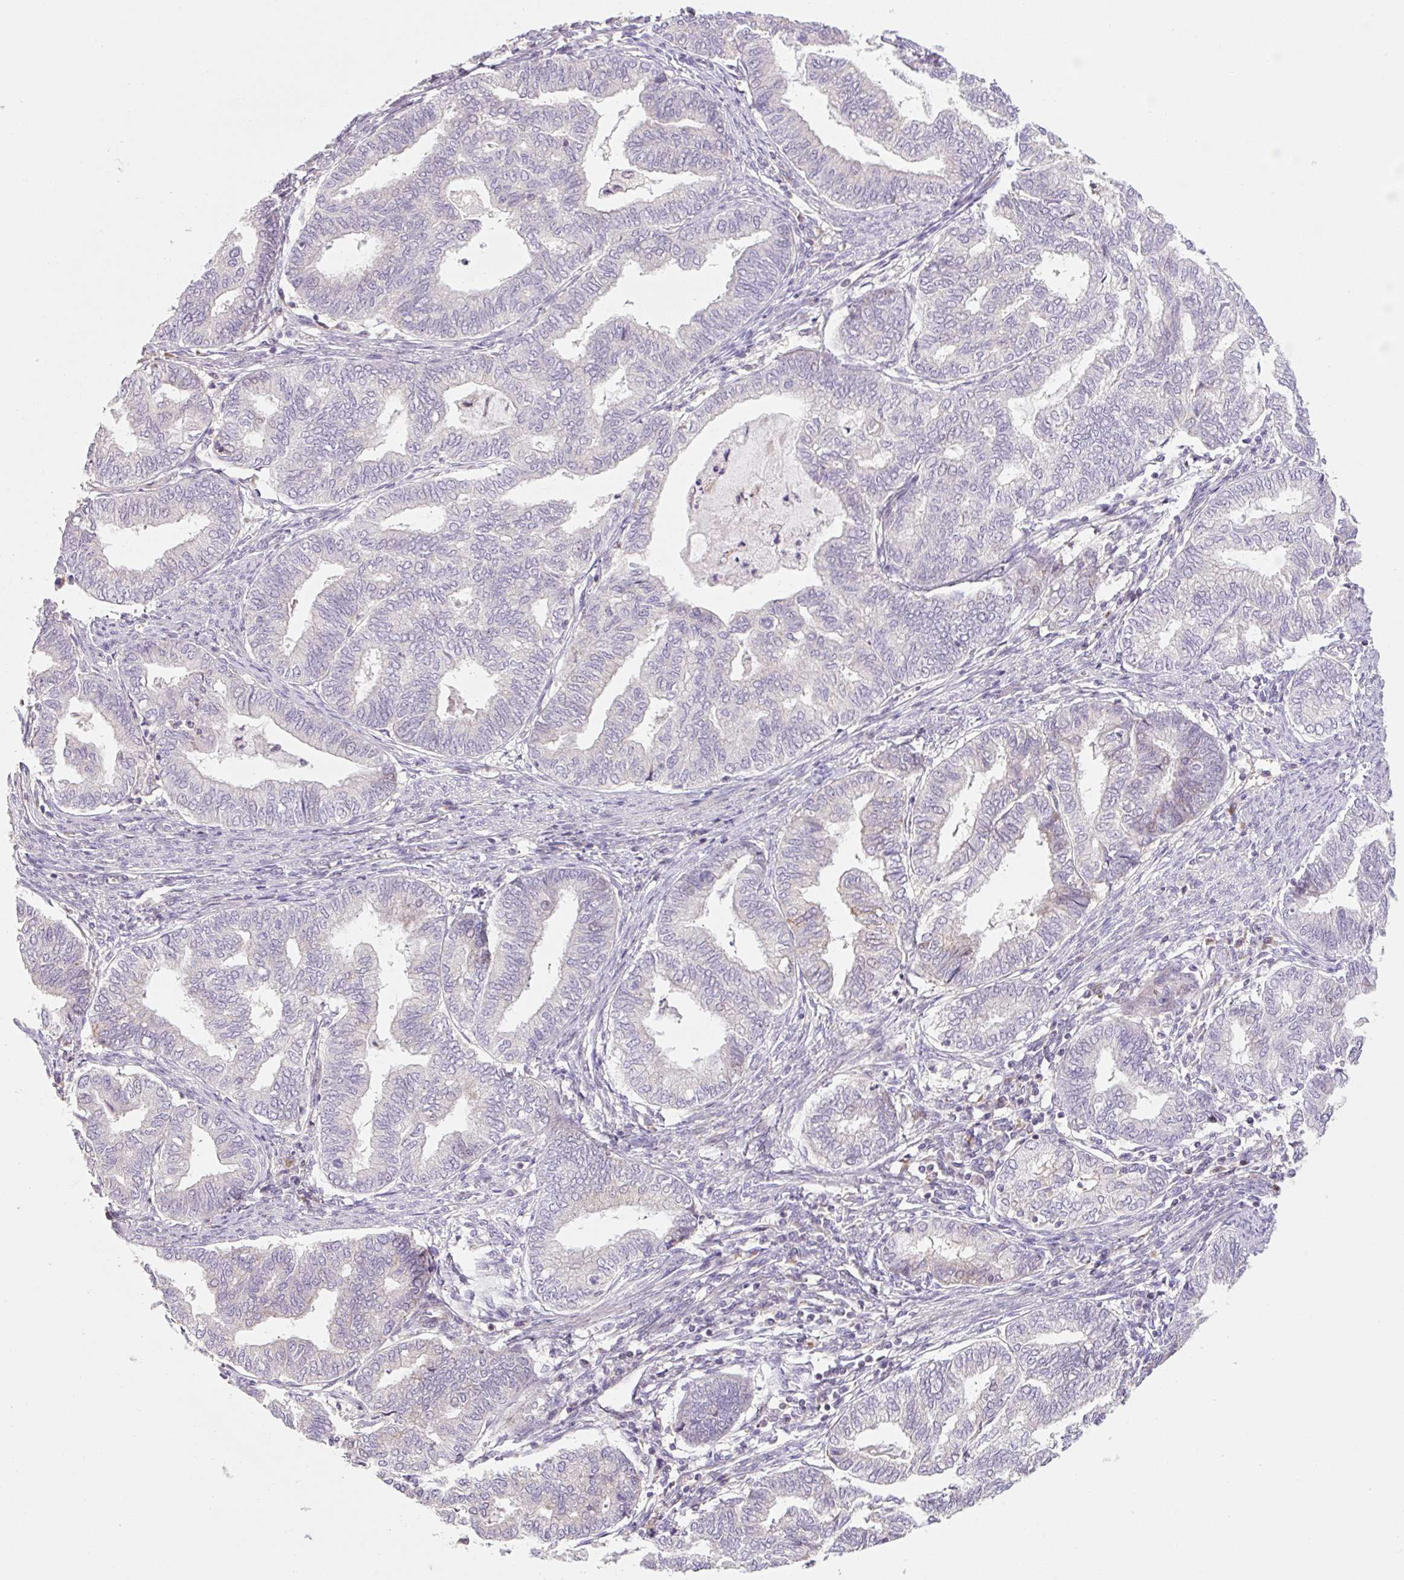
{"staining": {"intensity": "negative", "quantity": "none", "location": "none"}, "tissue": "endometrial cancer", "cell_type": "Tumor cells", "image_type": "cancer", "snomed": [{"axis": "morphology", "description": "Adenocarcinoma, NOS"}, {"axis": "topography", "description": "Endometrium"}], "caption": "Endometrial cancer (adenocarcinoma) was stained to show a protein in brown. There is no significant expression in tumor cells.", "gene": "ZNF552", "patient": {"sex": "female", "age": 79}}